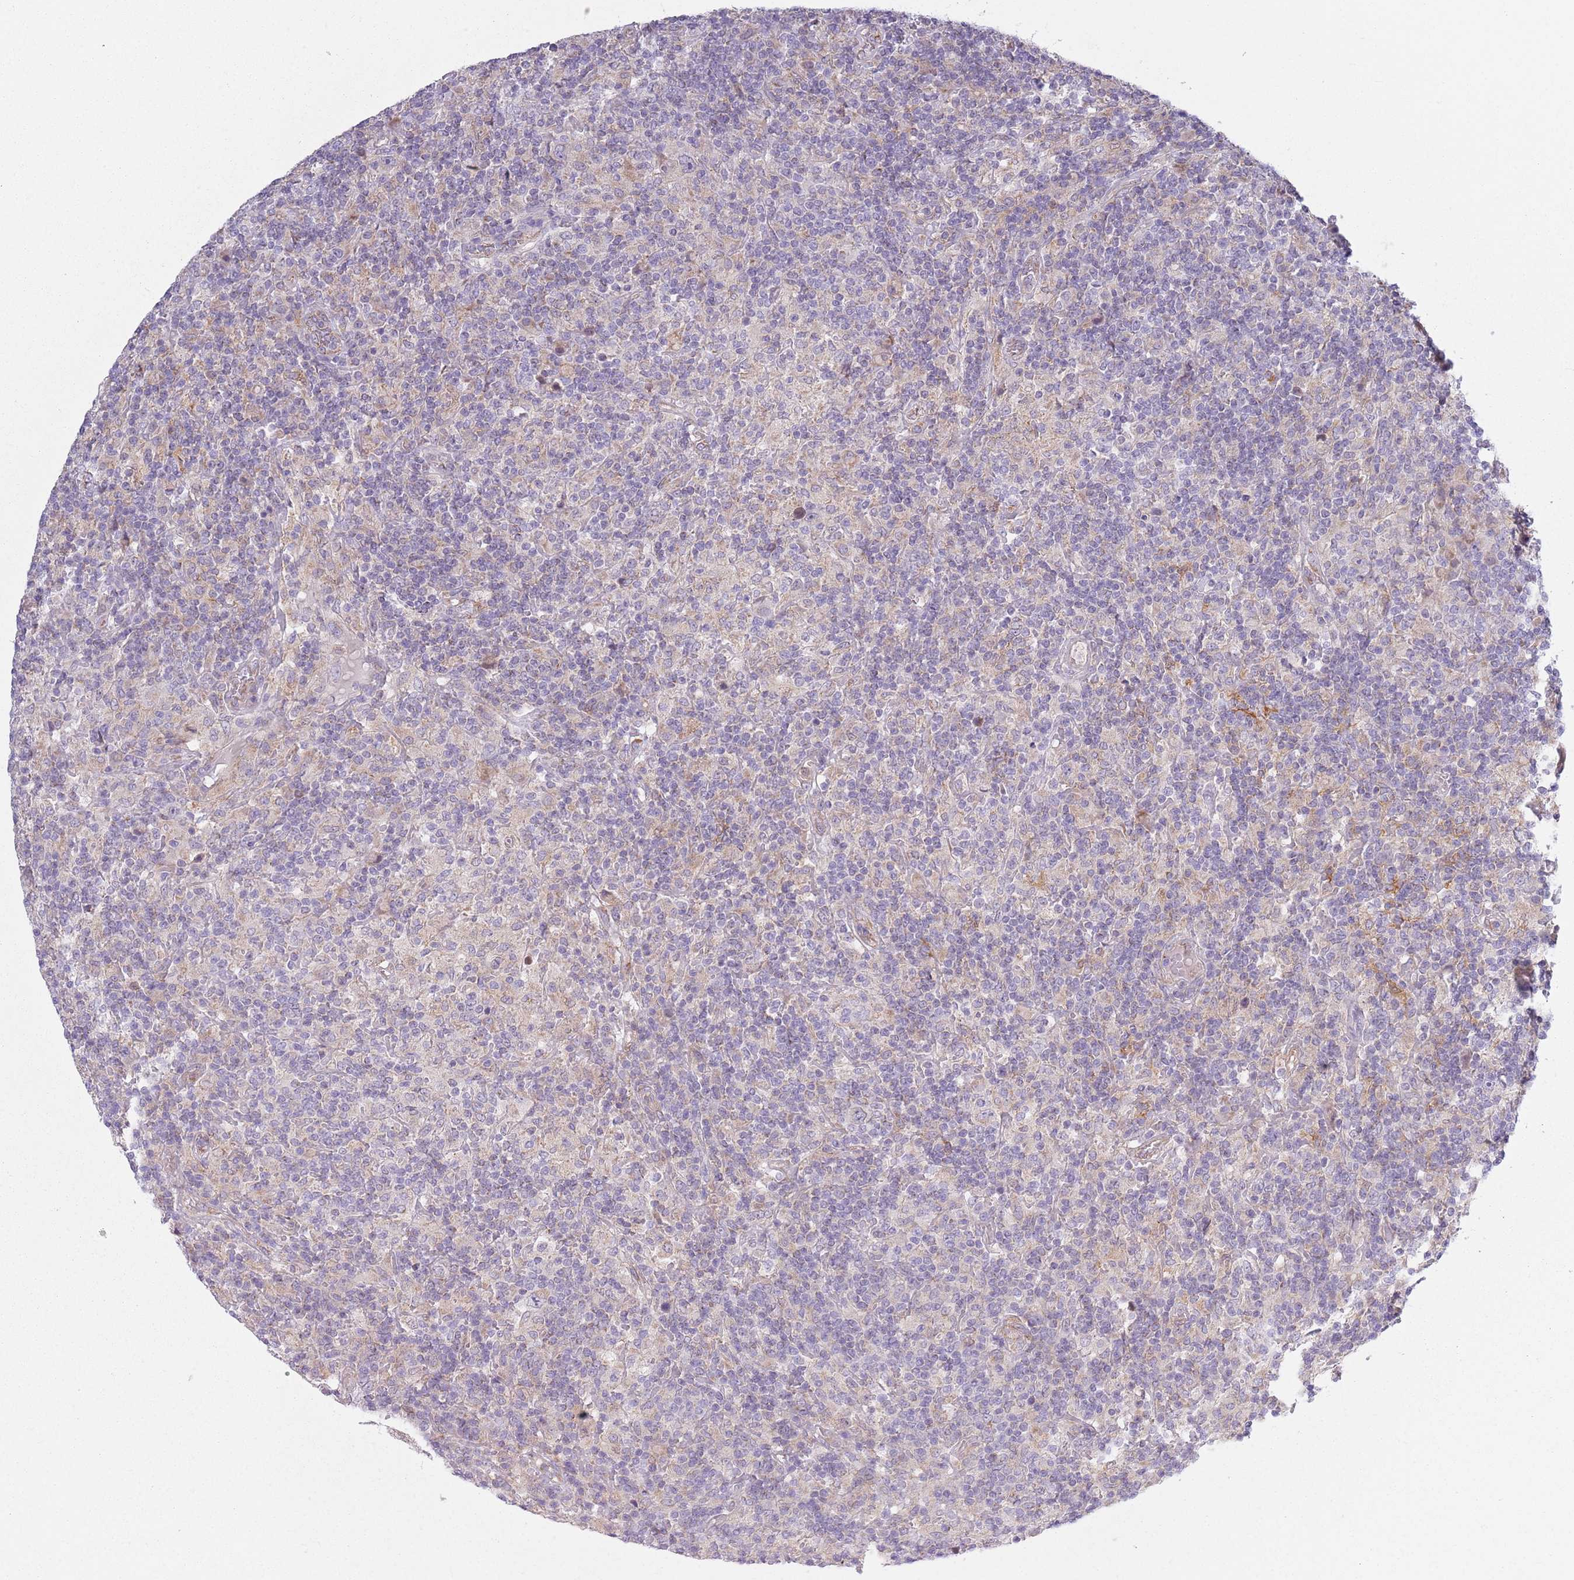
{"staining": {"intensity": "negative", "quantity": "none", "location": "none"}, "tissue": "lymphoma", "cell_type": "Tumor cells", "image_type": "cancer", "snomed": [{"axis": "morphology", "description": "Hodgkin's disease, NOS"}, {"axis": "topography", "description": "Lymph node"}], "caption": "The immunohistochemistry (IHC) histopathology image has no significant positivity in tumor cells of lymphoma tissue.", "gene": "COQ5", "patient": {"sex": "male", "age": 70}}